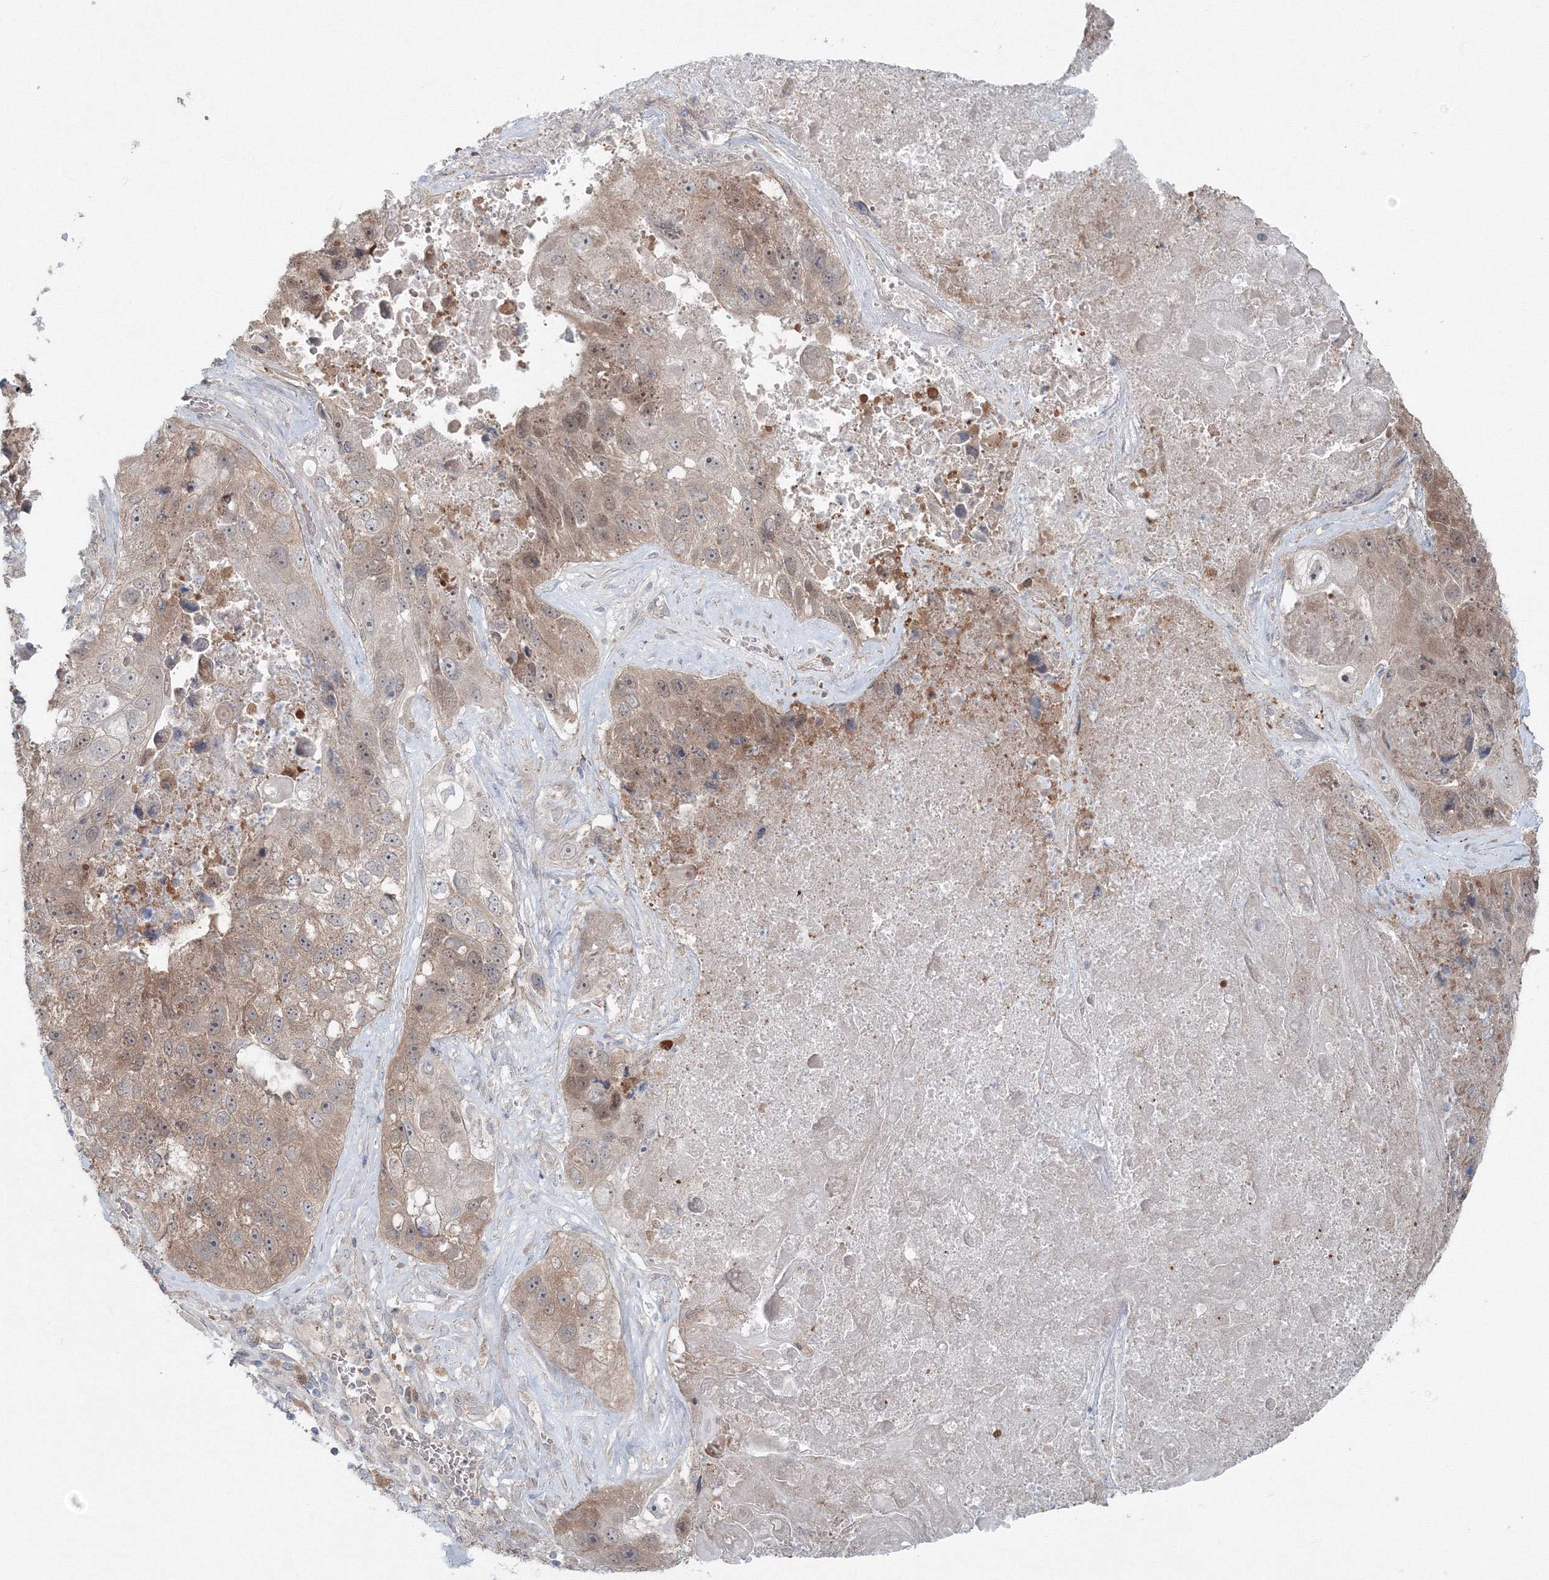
{"staining": {"intensity": "weak", "quantity": "25%-75%", "location": "cytoplasmic/membranous"}, "tissue": "lung cancer", "cell_type": "Tumor cells", "image_type": "cancer", "snomed": [{"axis": "morphology", "description": "Squamous cell carcinoma, NOS"}, {"axis": "topography", "description": "Lung"}], "caption": "Lung cancer (squamous cell carcinoma) tissue displays weak cytoplasmic/membranous positivity in about 25%-75% of tumor cells", "gene": "MKRN2", "patient": {"sex": "male", "age": 61}}